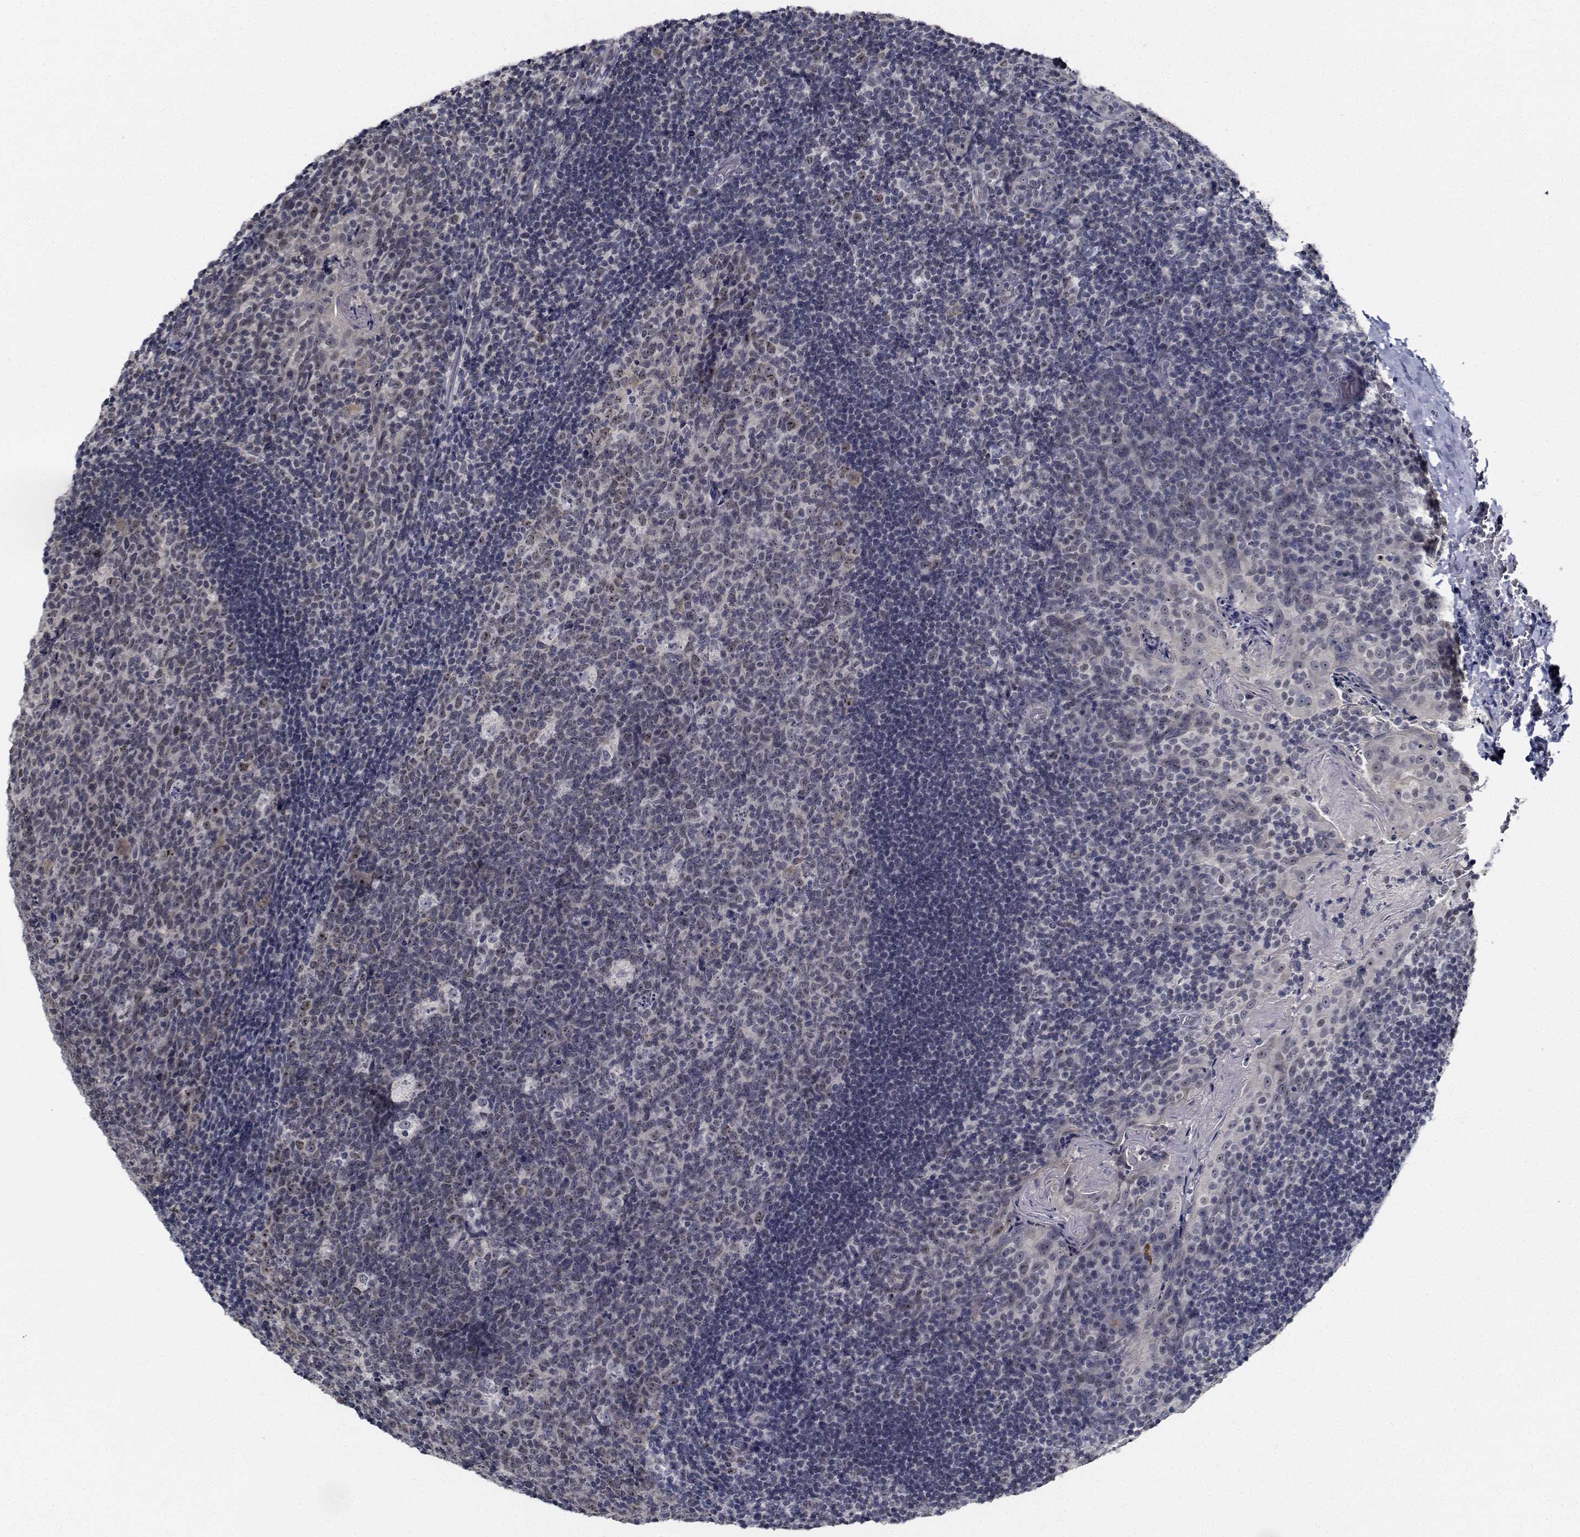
{"staining": {"intensity": "weak", "quantity": "25%-75%", "location": "nuclear"}, "tissue": "tonsil", "cell_type": "Germinal center cells", "image_type": "normal", "snomed": [{"axis": "morphology", "description": "Normal tissue, NOS"}, {"axis": "topography", "description": "Tonsil"}], "caption": "High-power microscopy captured an immunohistochemistry (IHC) micrograph of normal tonsil, revealing weak nuclear staining in approximately 25%-75% of germinal center cells. (IHC, brightfield microscopy, high magnification).", "gene": "NVL", "patient": {"sex": "male", "age": 17}}